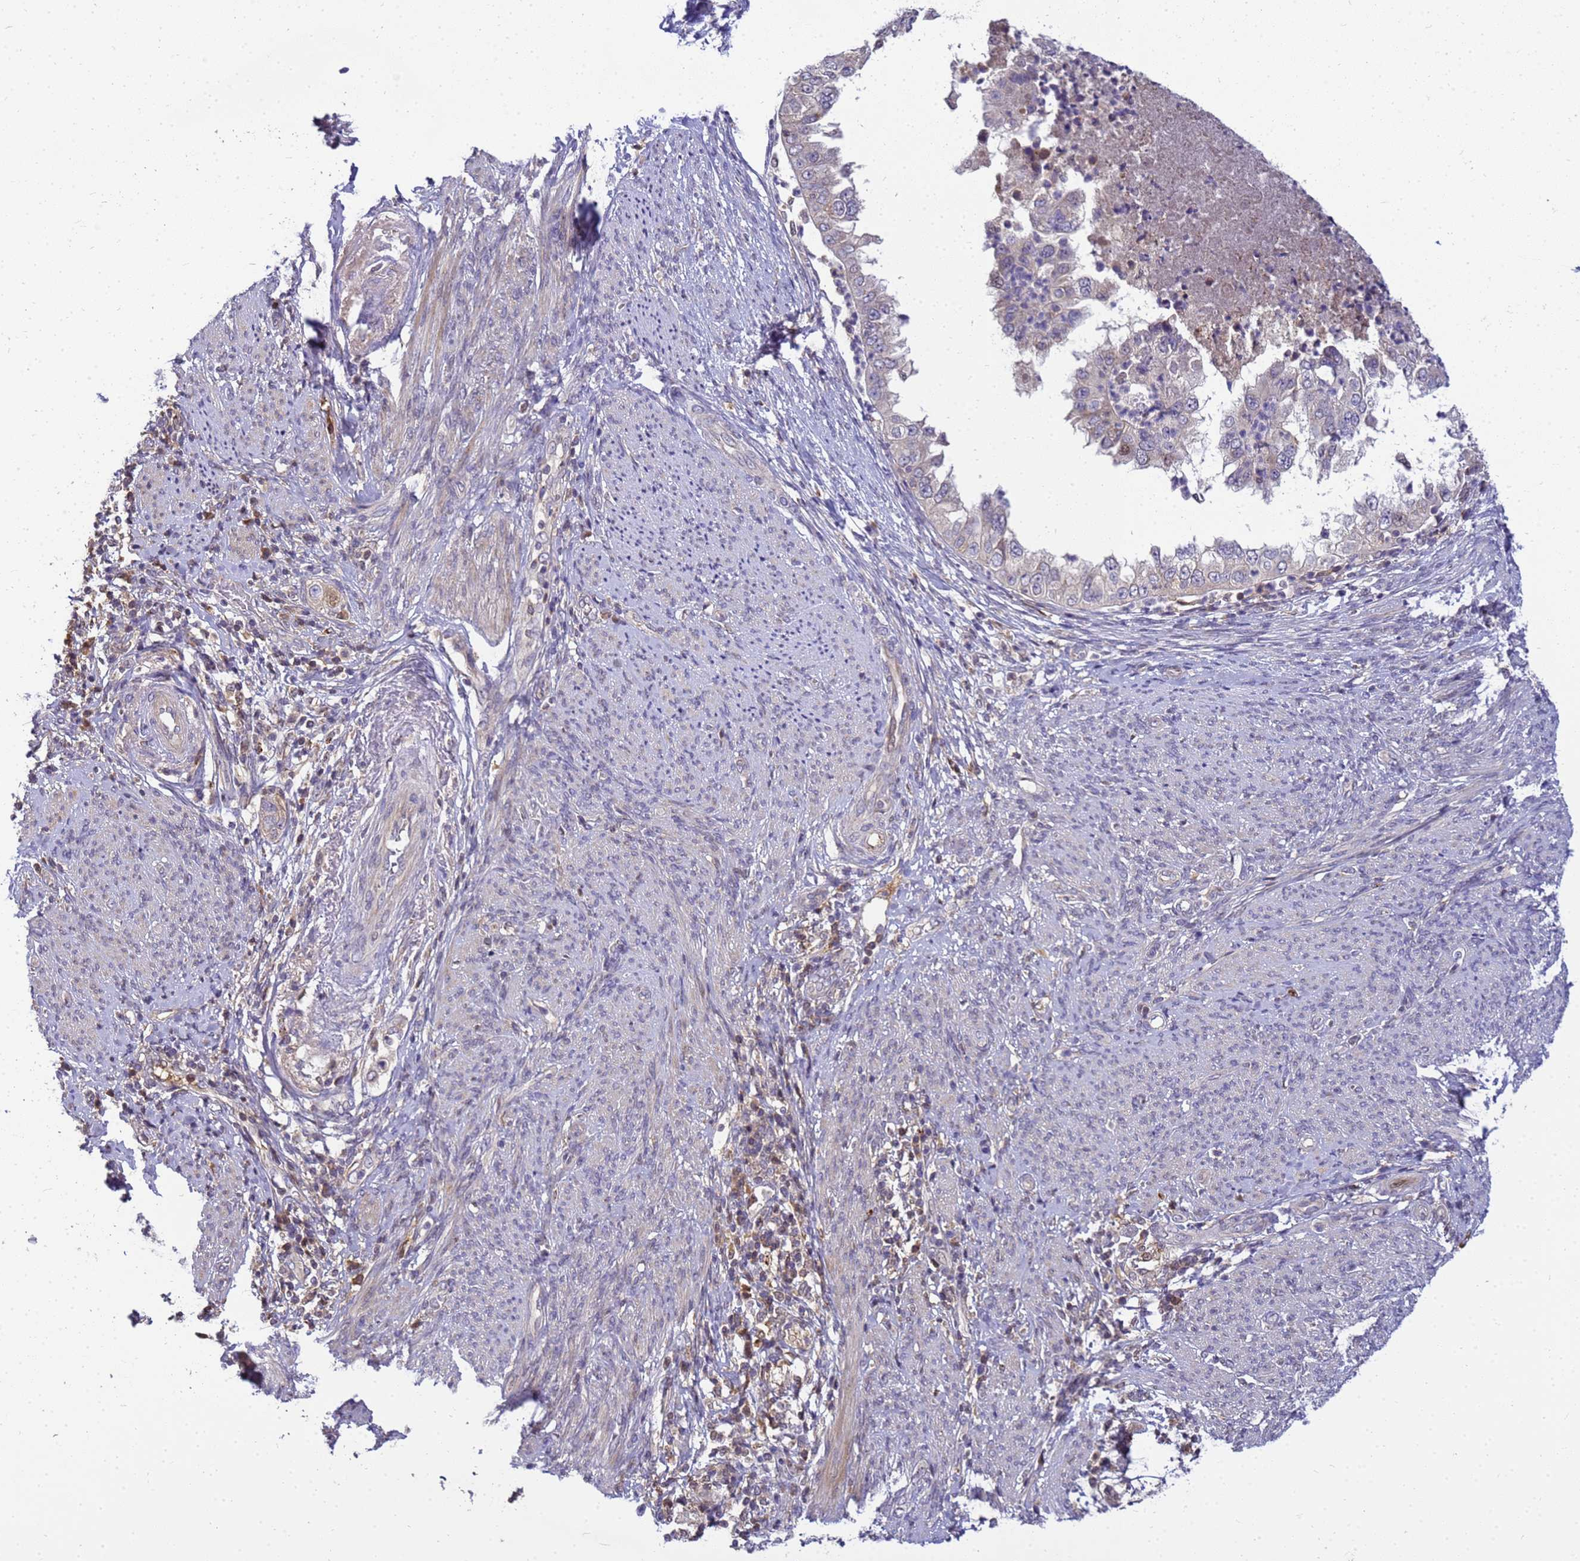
{"staining": {"intensity": "negative", "quantity": "none", "location": "none"}, "tissue": "endometrial cancer", "cell_type": "Tumor cells", "image_type": "cancer", "snomed": [{"axis": "morphology", "description": "Adenocarcinoma, NOS"}, {"axis": "topography", "description": "Endometrium"}], "caption": "Immunohistochemical staining of human adenocarcinoma (endometrial) reveals no significant staining in tumor cells.", "gene": "TMEM74B", "patient": {"sex": "female", "age": 85}}